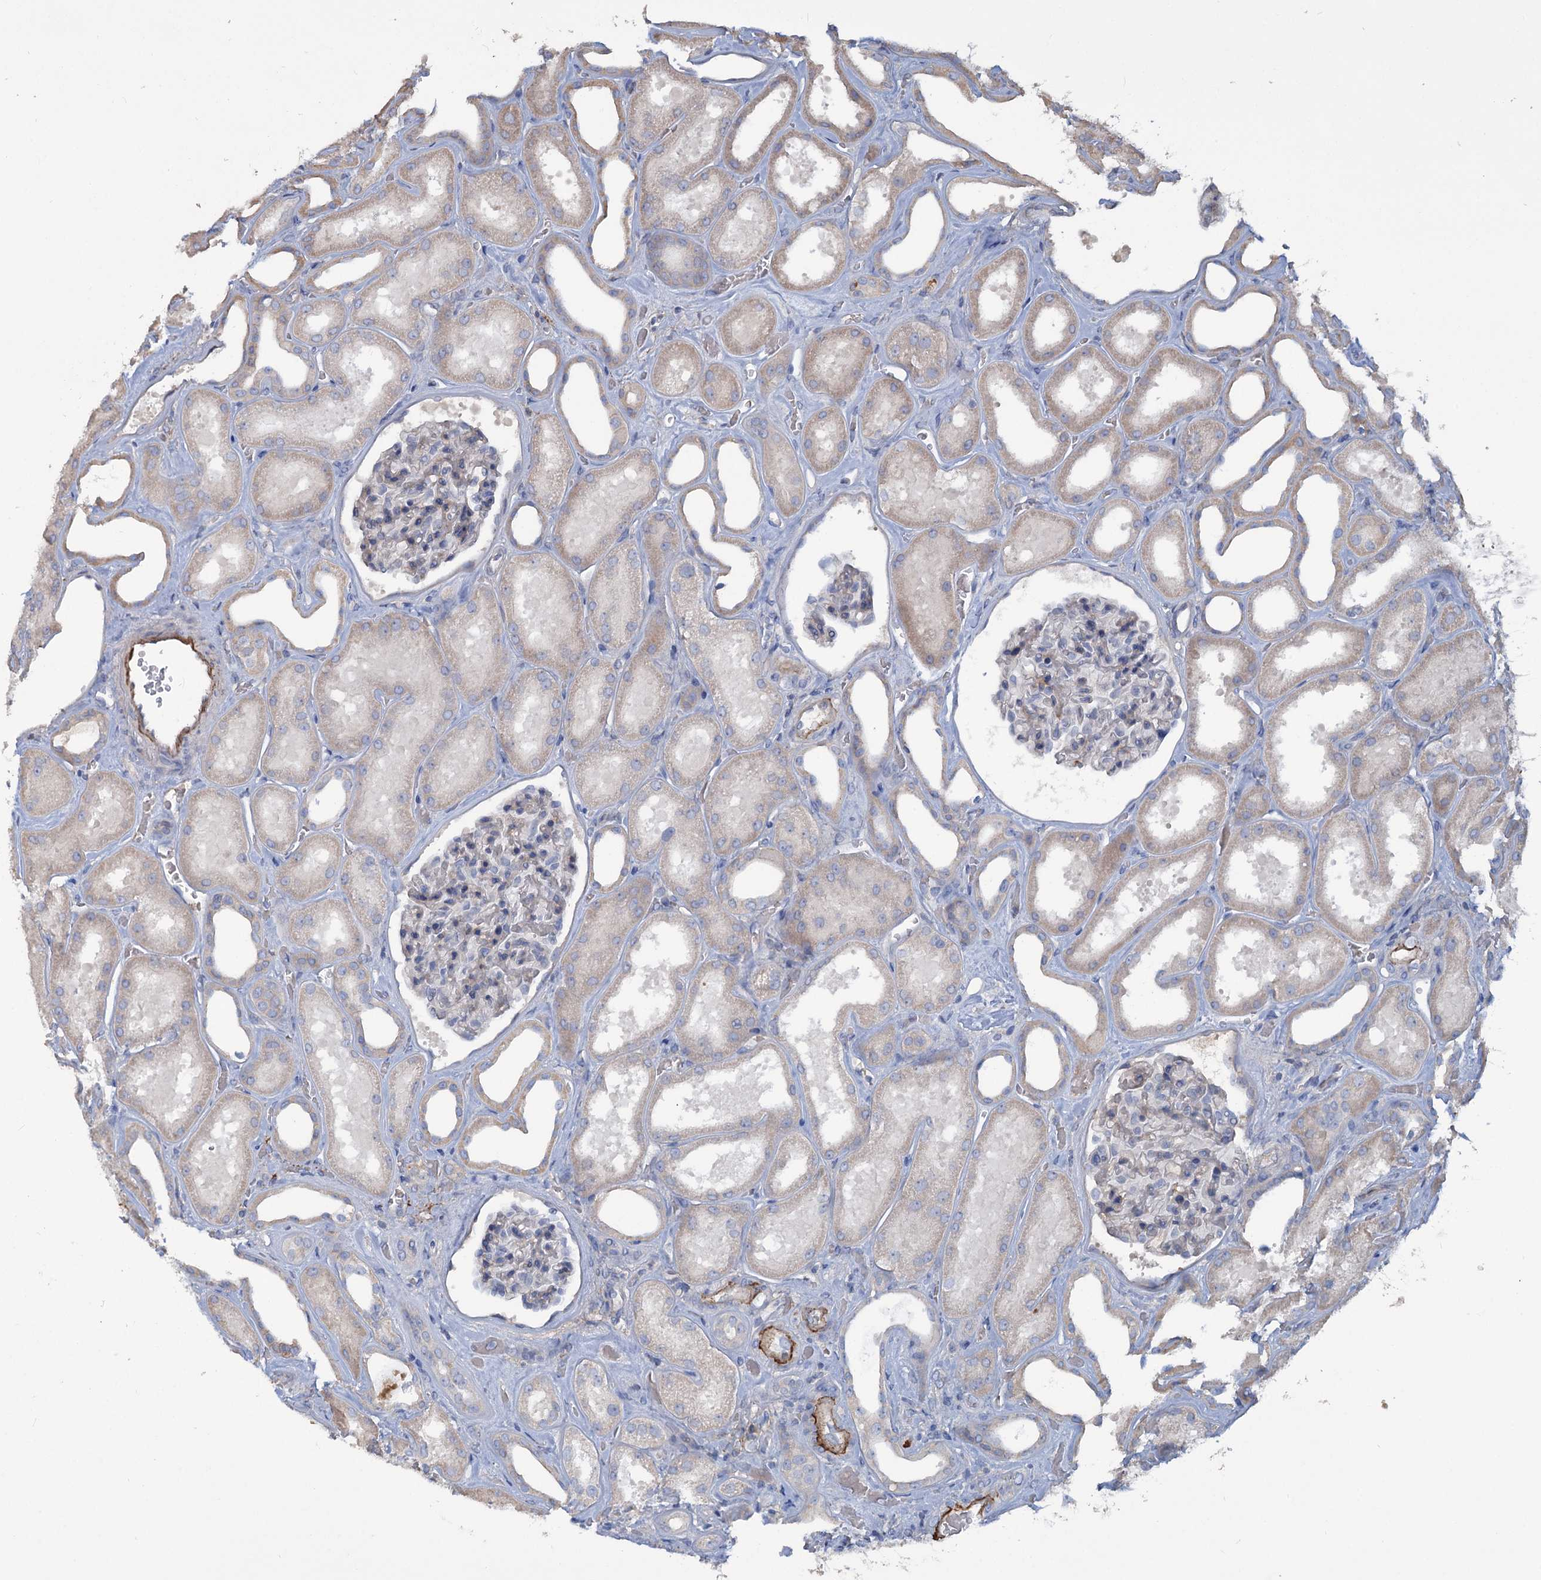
{"staining": {"intensity": "negative", "quantity": "none", "location": "none"}, "tissue": "kidney", "cell_type": "Cells in glomeruli", "image_type": "normal", "snomed": [{"axis": "morphology", "description": "Normal tissue, NOS"}, {"axis": "morphology", "description": "Adenocarcinoma, NOS"}, {"axis": "topography", "description": "Kidney"}], "caption": "DAB immunohistochemical staining of normal human kidney displays no significant staining in cells in glomeruli.", "gene": "URAD", "patient": {"sex": "female", "age": 68}}